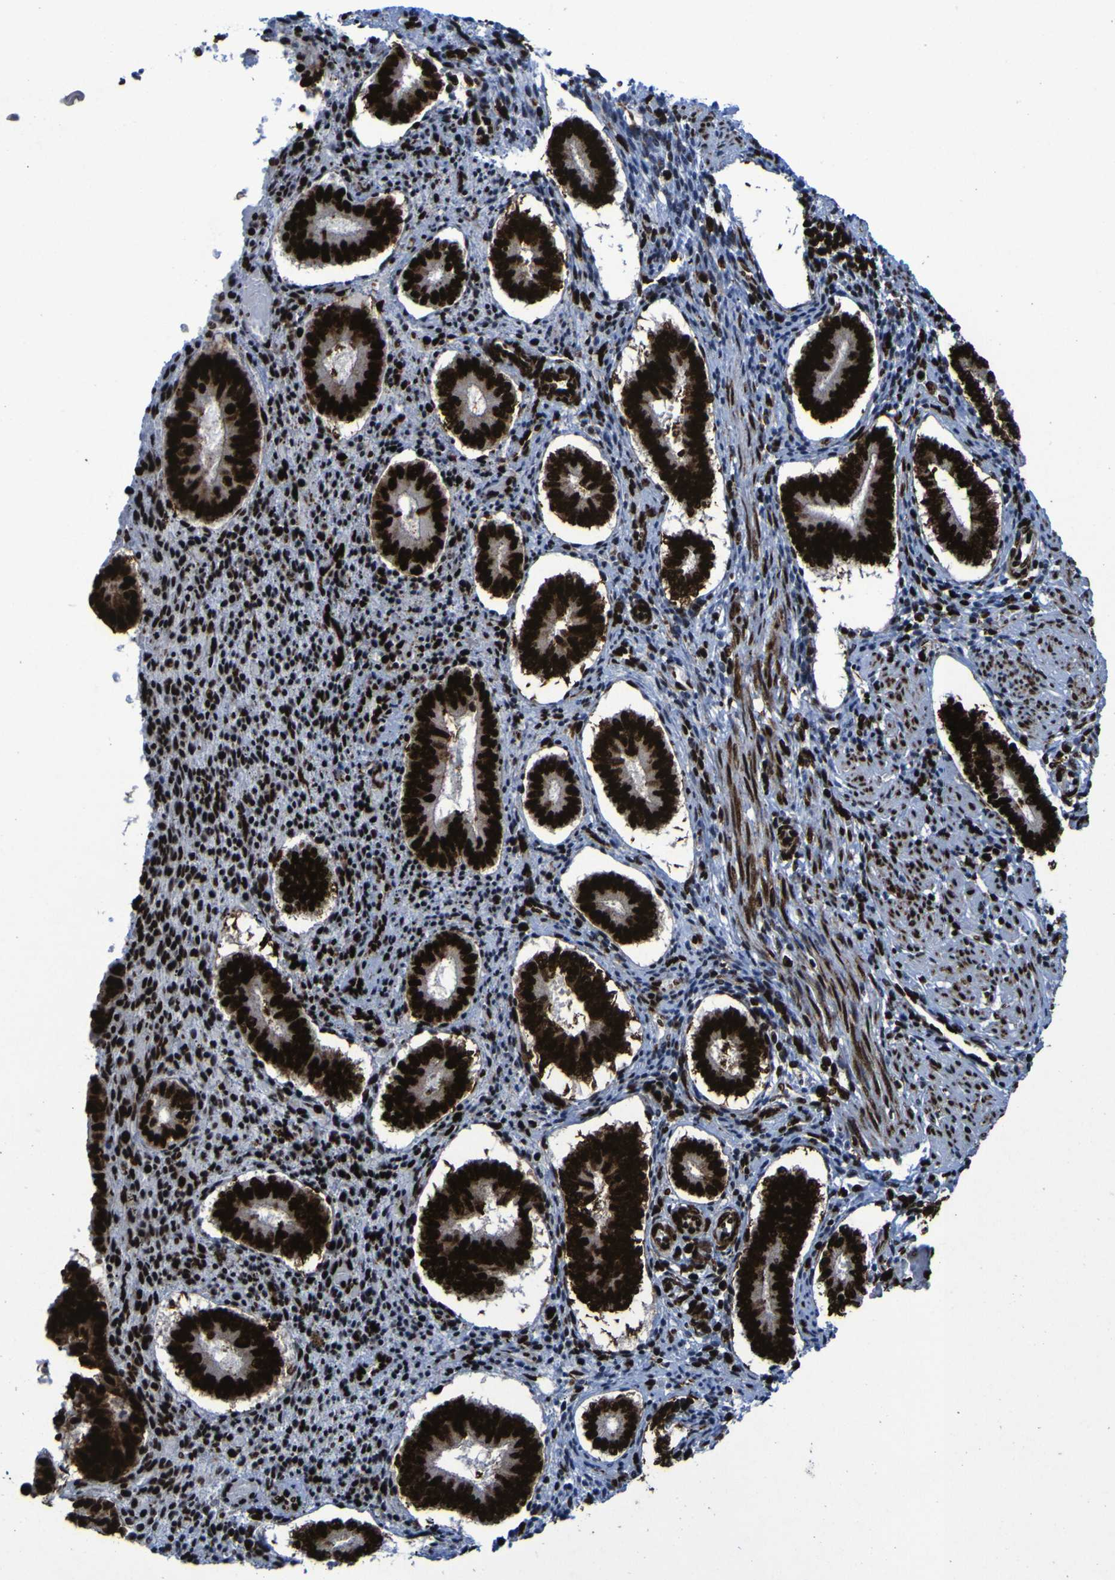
{"staining": {"intensity": "strong", "quantity": ">75%", "location": "nuclear"}, "tissue": "endometrium", "cell_type": "Cells in endometrial stroma", "image_type": "normal", "snomed": [{"axis": "morphology", "description": "Normal tissue, NOS"}, {"axis": "topography", "description": "Endometrium"}], "caption": "A brown stain labels strong nuclear positivity of a protein in cells in endometrial stroma of unremarkable endometrium. (Brightfield microscopy of DAB IHC at high magnification).", "gene": "NPM1", "patient": {"sex": "female", "age": 42}}